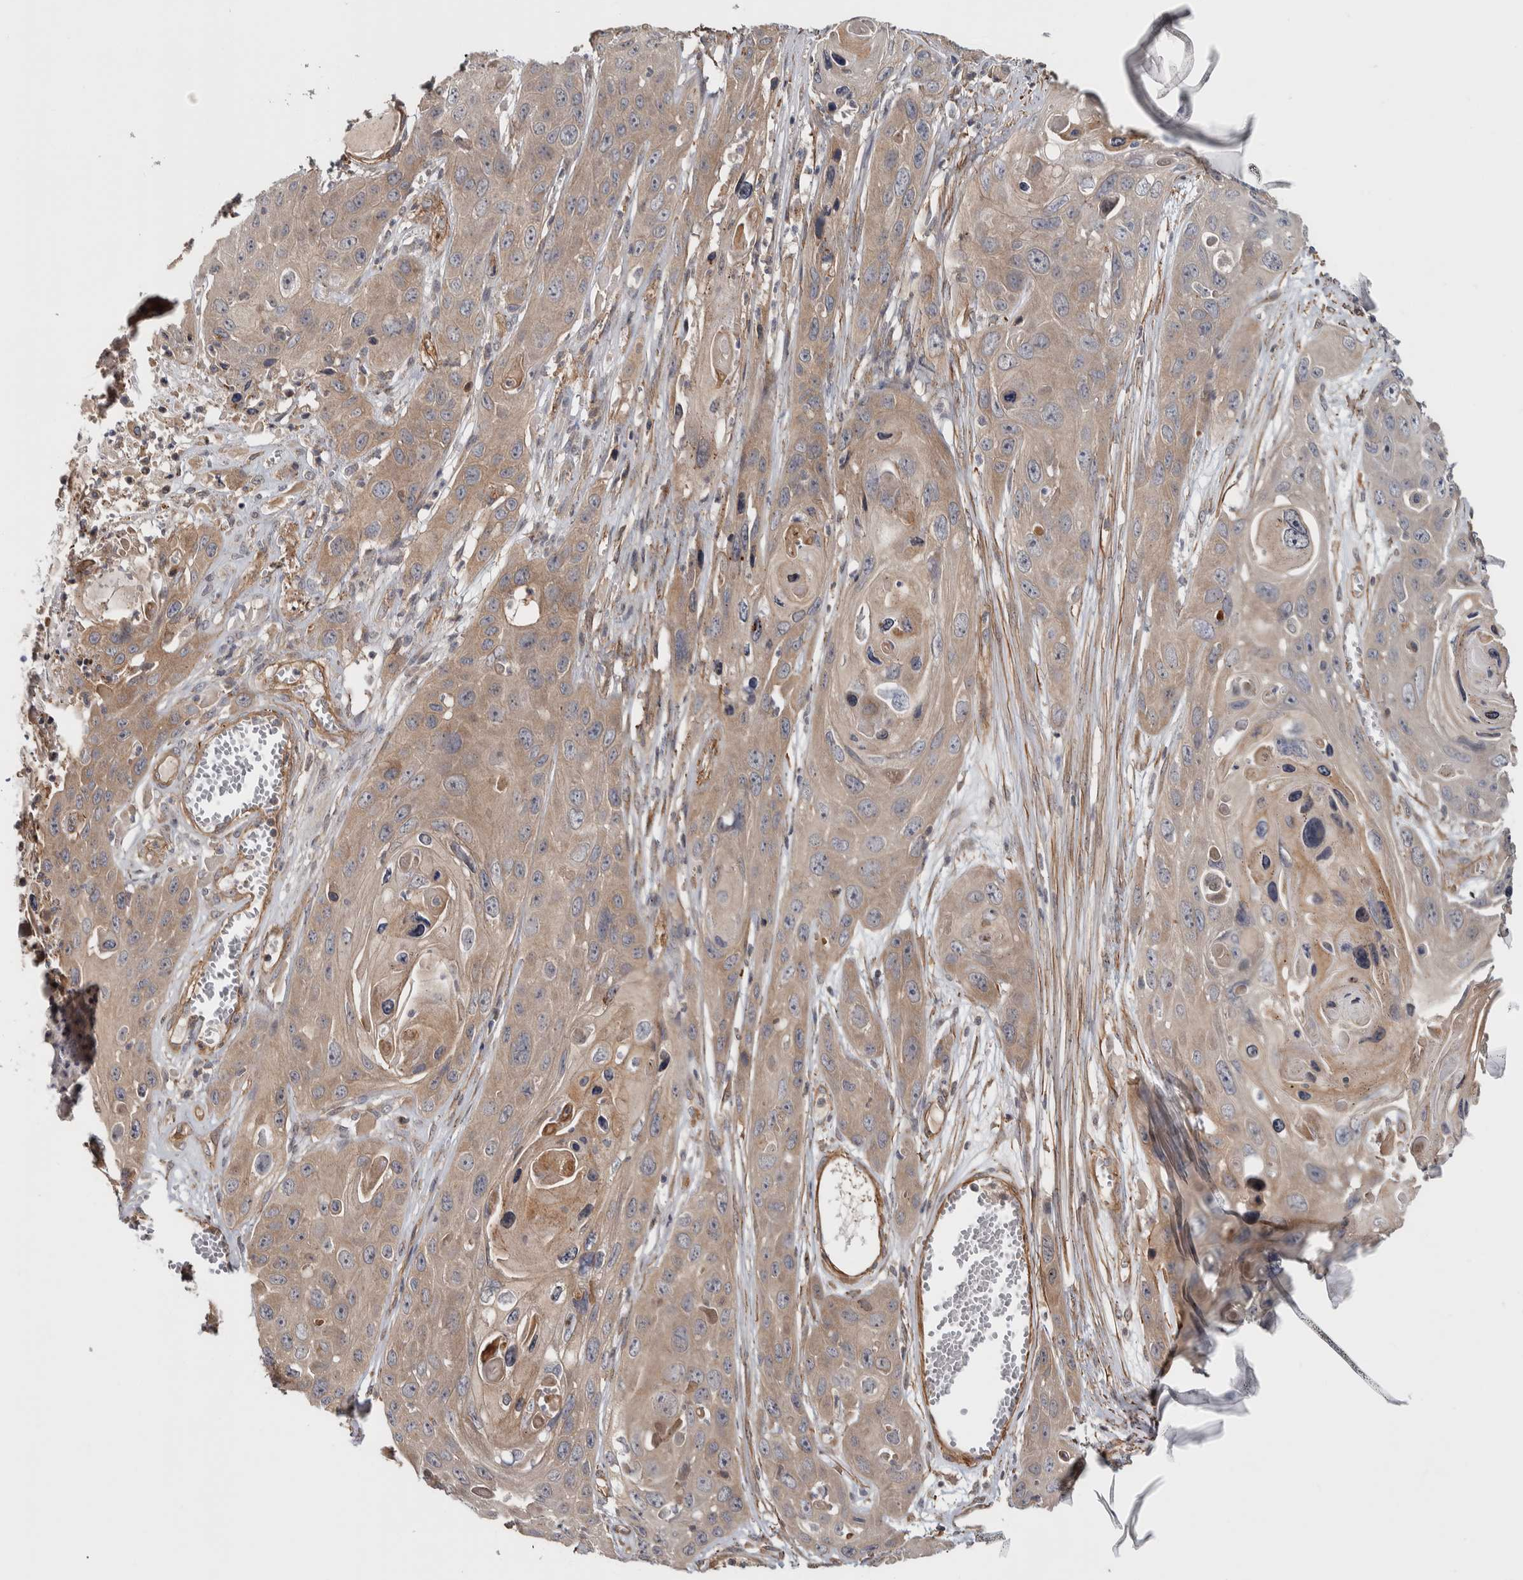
{"staining": {"intensity": "weak", "quantity": ">75%", "location": "cytoplasmic/membranous"}, "tissue": "skin cancer", "cell_type": "Tumor cells", "image_type": "cancer", "snomed": [{"axis": "morphology", "description": "Squamous cell carcinoma, NOS"}, {"axis": "topography", "description": "Skin"}], "caption": "Protein expression analysis of human squamous cell carcinoma (skin) reveals weak cytoplasmic/membranous positivity in about >75% of tumor cells. (IHC, brightfield microscopy, high magnification).", "gene": "CHMP4C", "patient": {"sex": "male", "age": 55}}